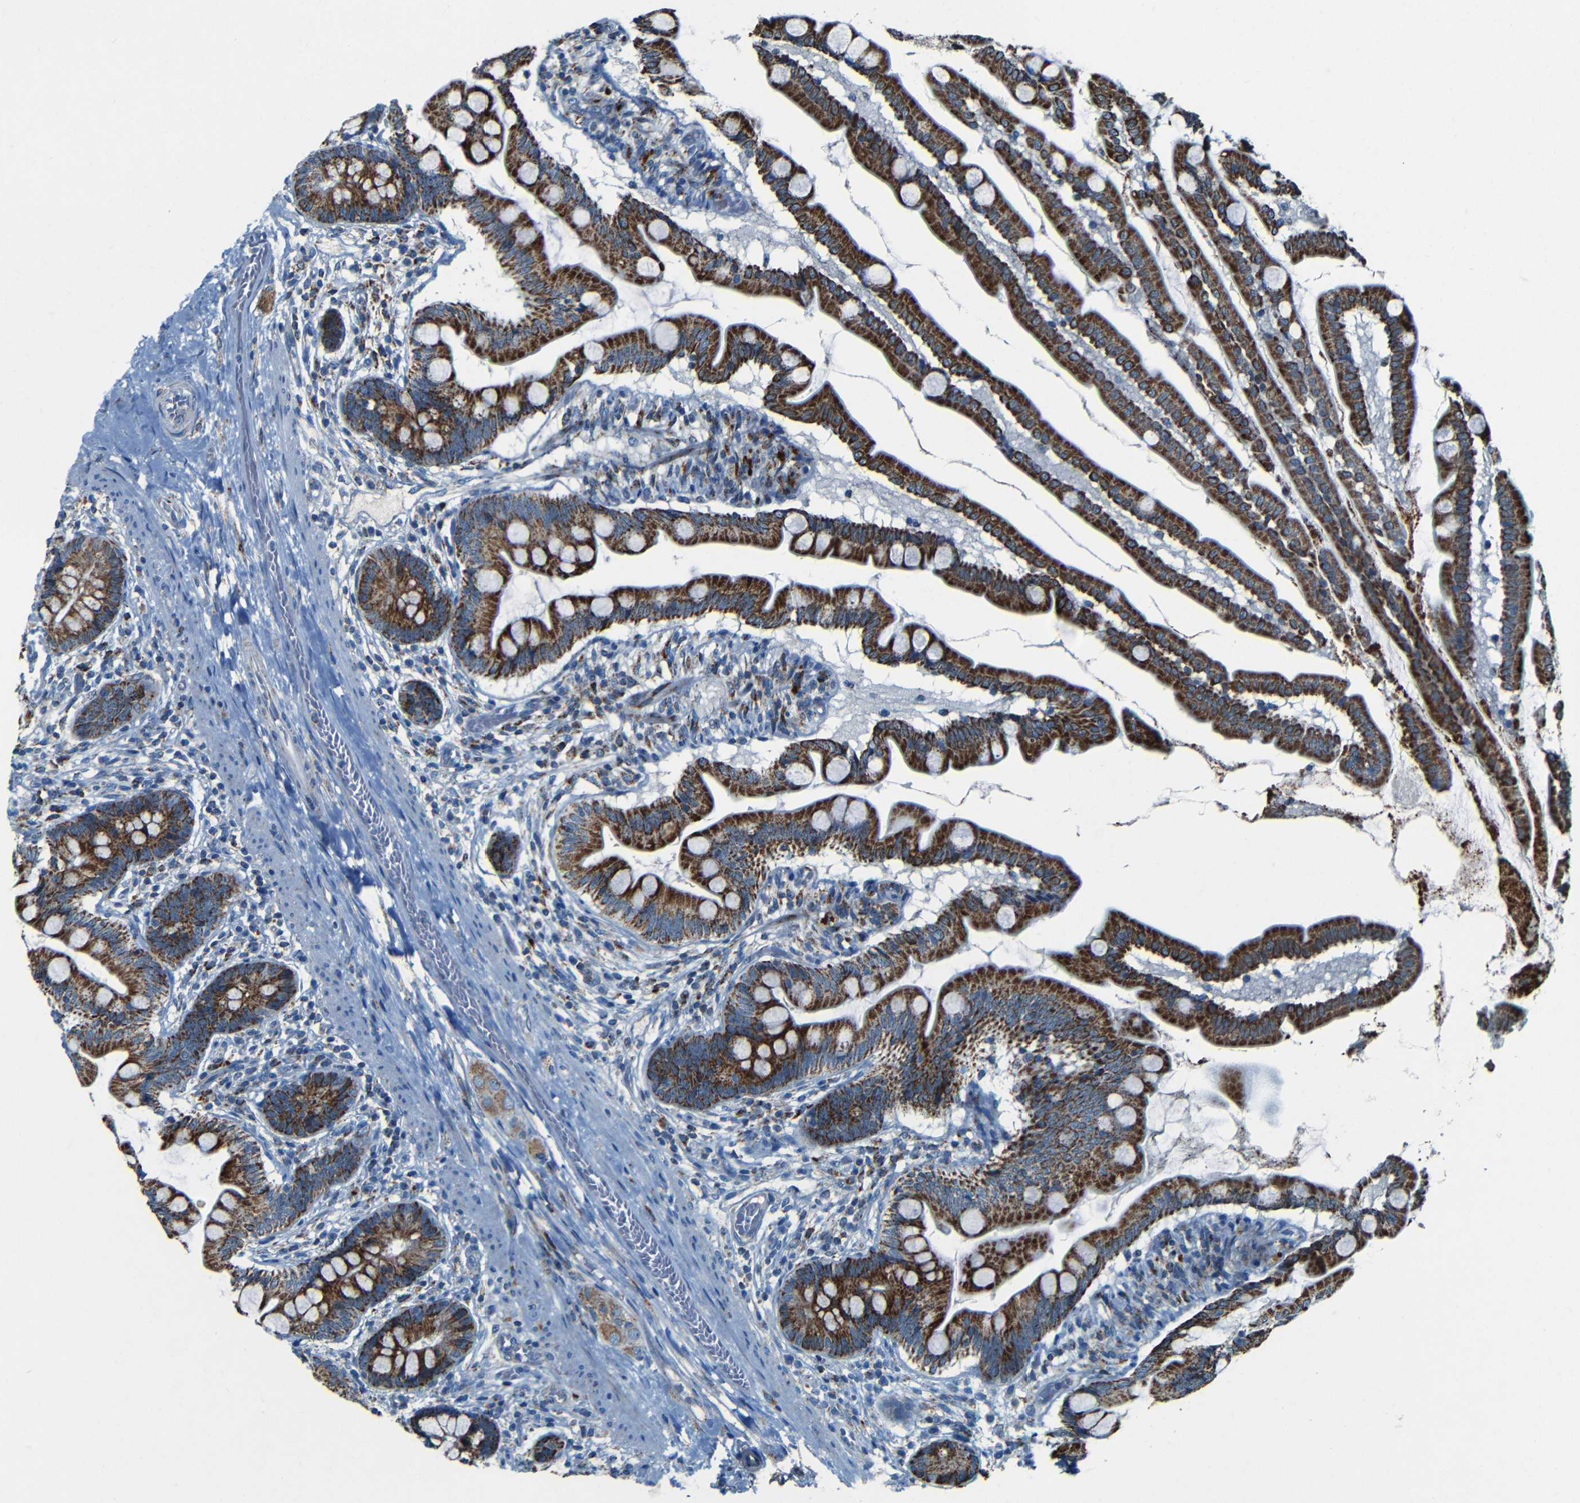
{"staining": {"intensity": "strong", "quantity": ">75%", "location": "cytoplasmic/membranous"}, "tissue": "small intestine", "cell_type": "Glandular cells", "image_type": "normal", "snomed": [{"axis": "morphology", "description": "Normal tissue, NOS"}, {"axis": "topography", "description": "Small intestine"}], "caption": "Protein expression analysis of unremarkable human small intestine reveals strong cytoplasmic/membranous expression in approximately >75% of glandular cells.", "gene": "WSCD2", "patient": {"sex": "female", "age": 56}}